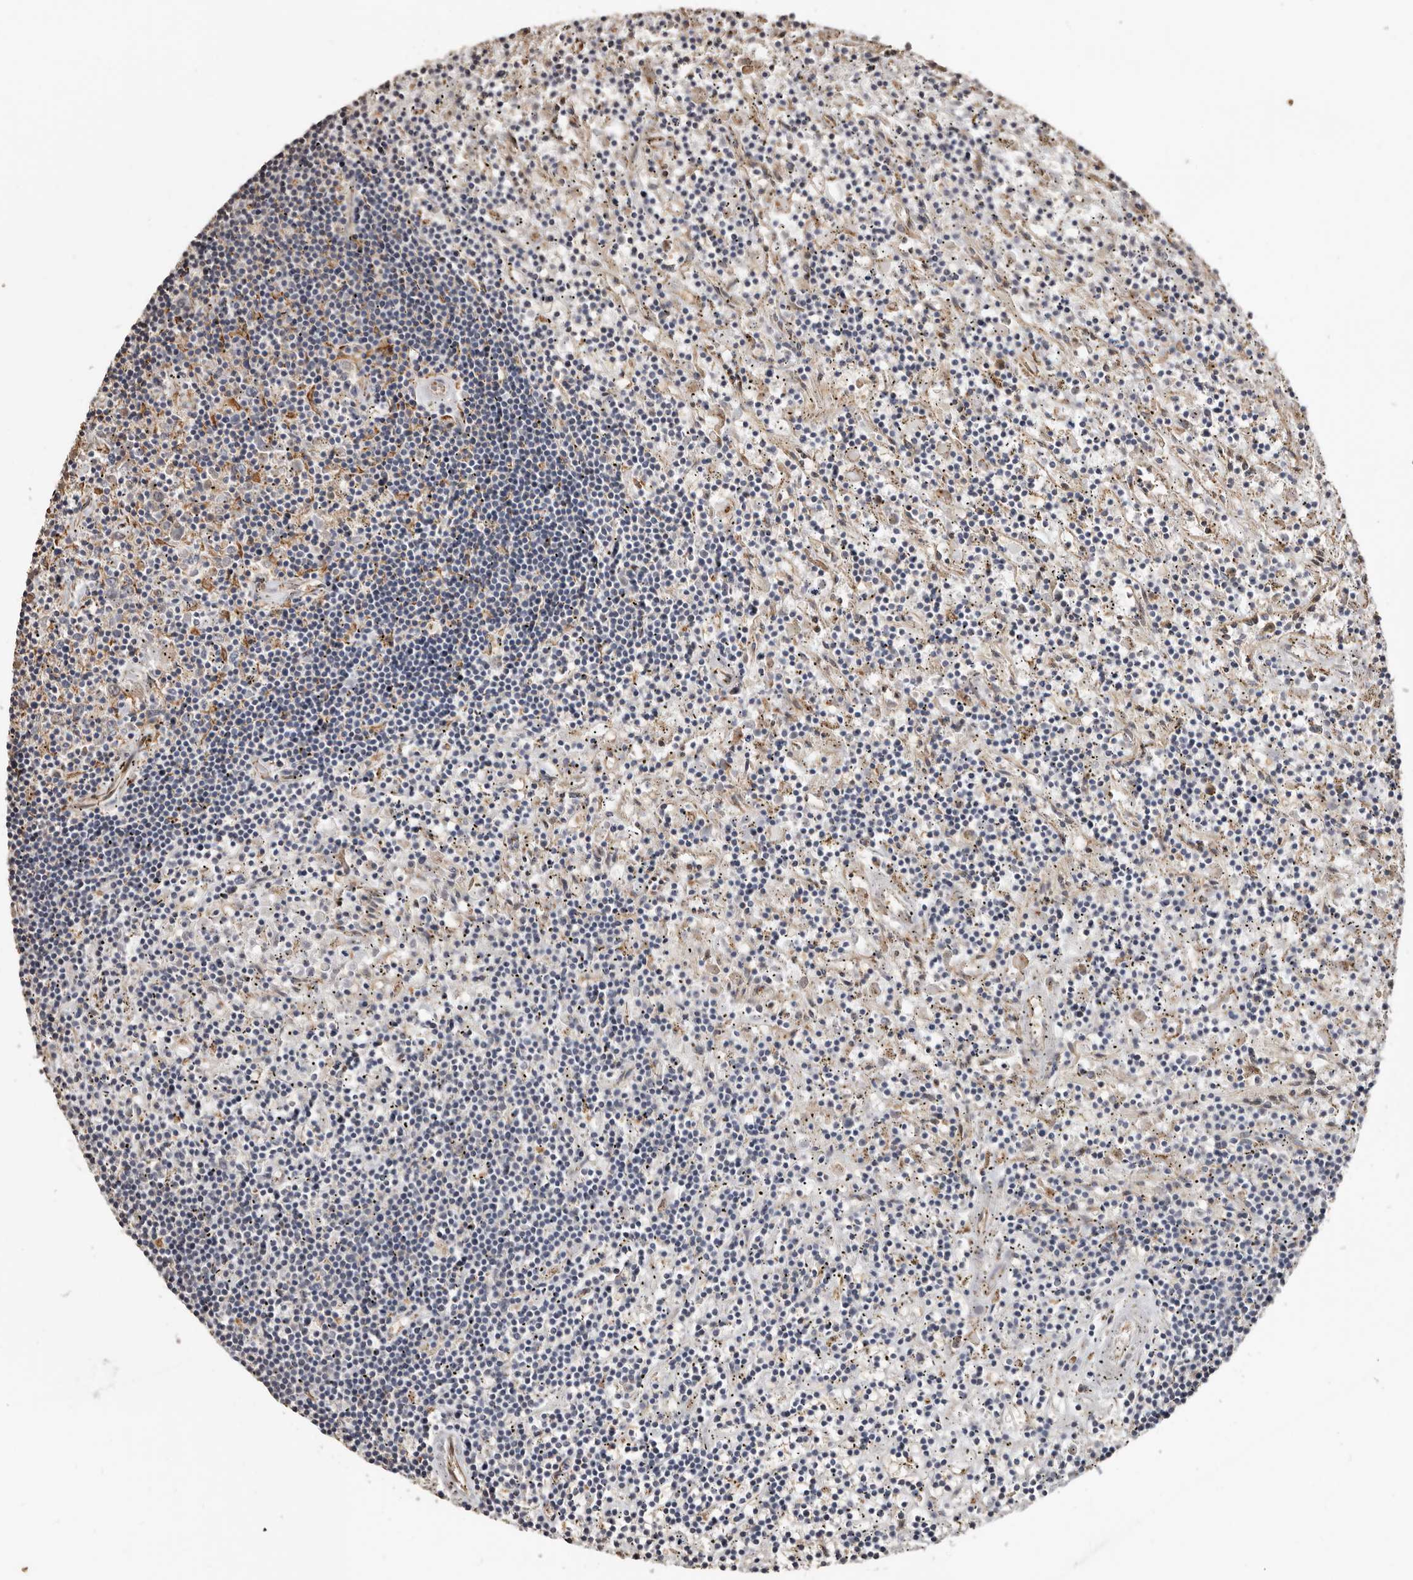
{"staining": {"intensity": "negative", "quantity": "none", "location": "none"}, "tissue": "lymphoma", "cell_type": "Tumor cells", "image_type": "cancer", "snomed": [{"axis": "morphology", "description": "Malignant lymphoma, non-Hodgkin's type, Low grade"}, {"axis": "topography", "description": "Spleen"}], "caption": "The image demonstrates no staining of tumor cells in lymphoma.", "gene": "ENTREP1", "patient": {"sex": "male", "age": 76}}